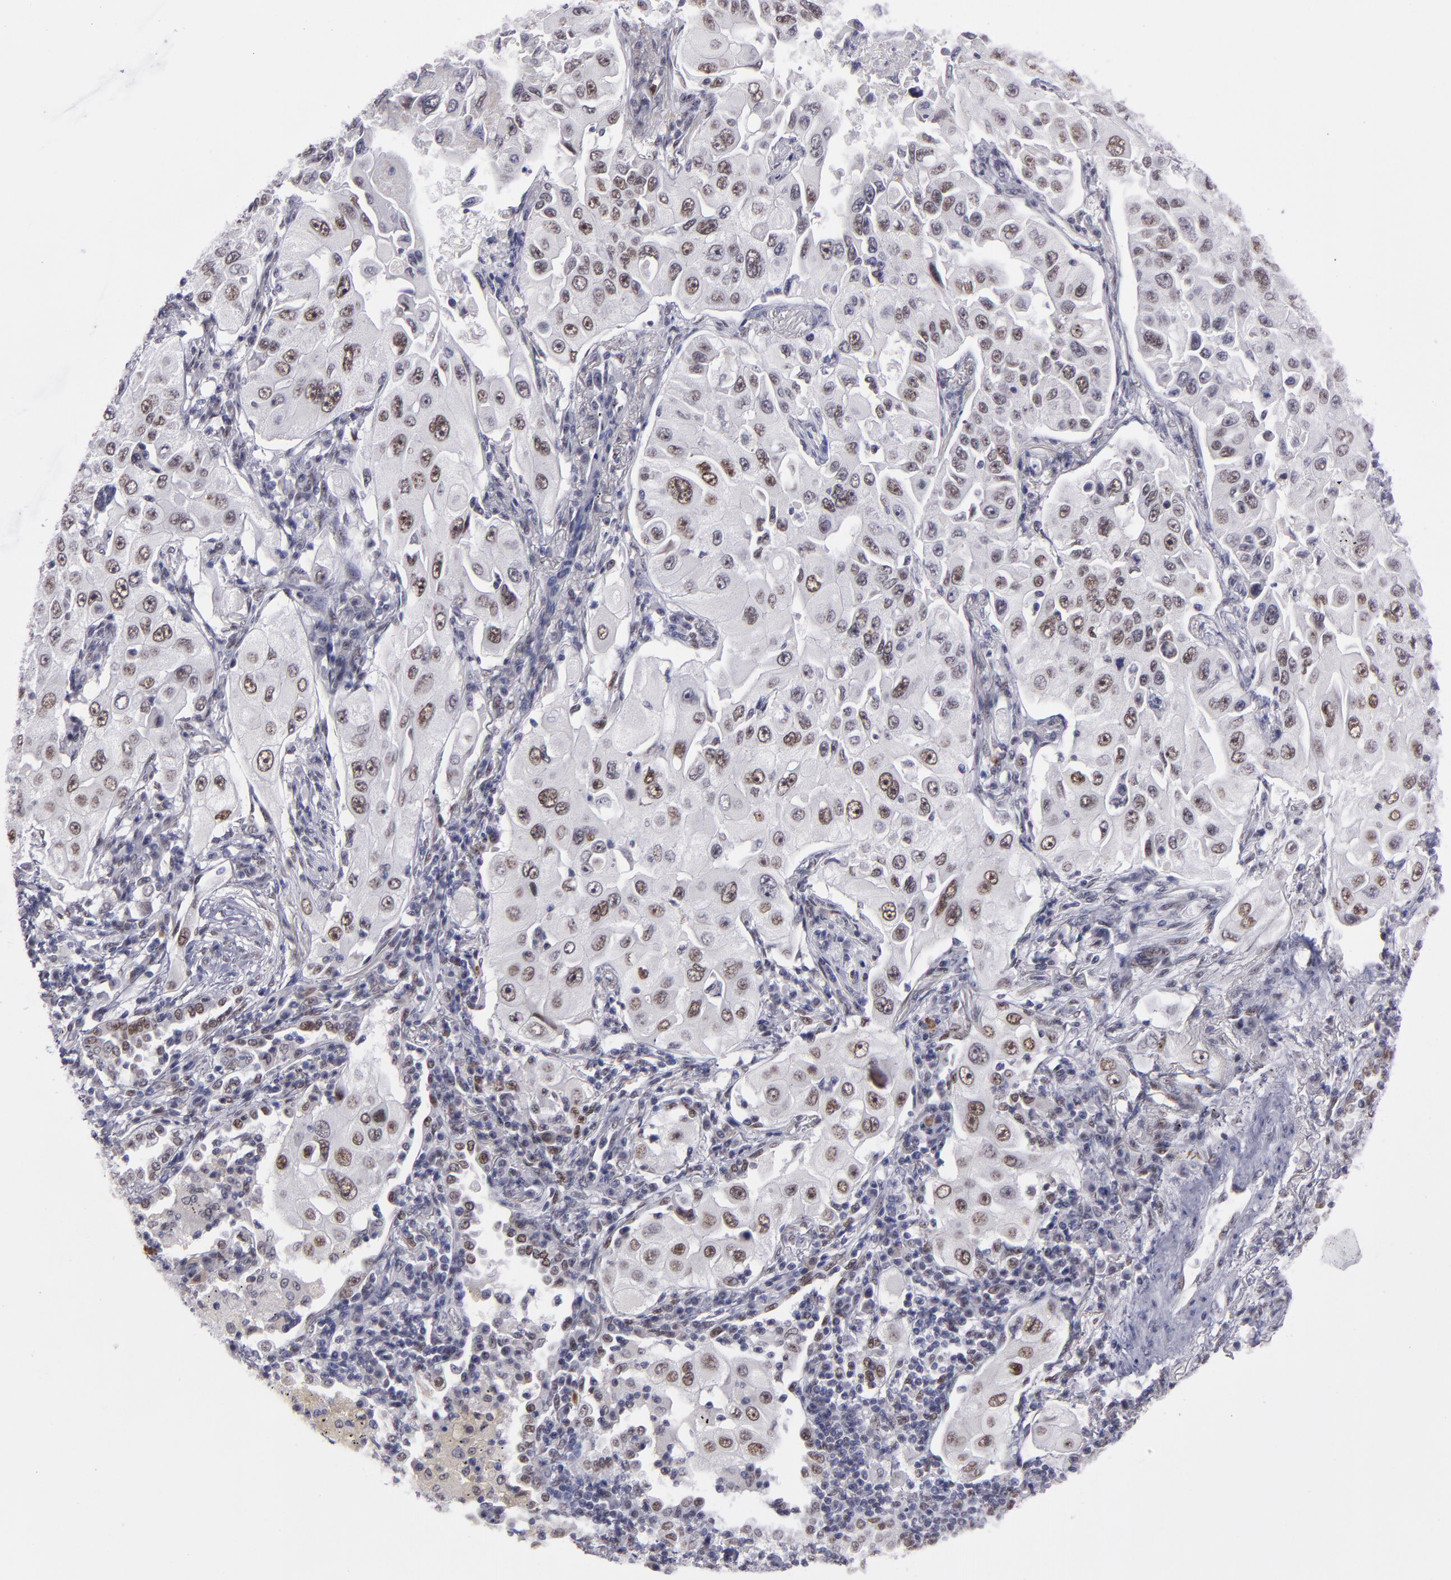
{"staining": {"intensity": "weak", "quantity": "25%-75%", "location": "nuclear"}, "tissue": "lung cancer", "cell_type": "Tumor cells", "image_type": "cancer", "snomed": [{"axis": "morphology", "description": "Adenocarcinoma, NOS"}, {"axis": "topography", "description": "Lung"}], "caption": "Protein expression analysis of lung adenocarcinoma reveals weak nuclear staining in approximately 25%-75% of tumor cells.", "gene": "OTUB2", "patient": {"sex": "male", "age": 84}}